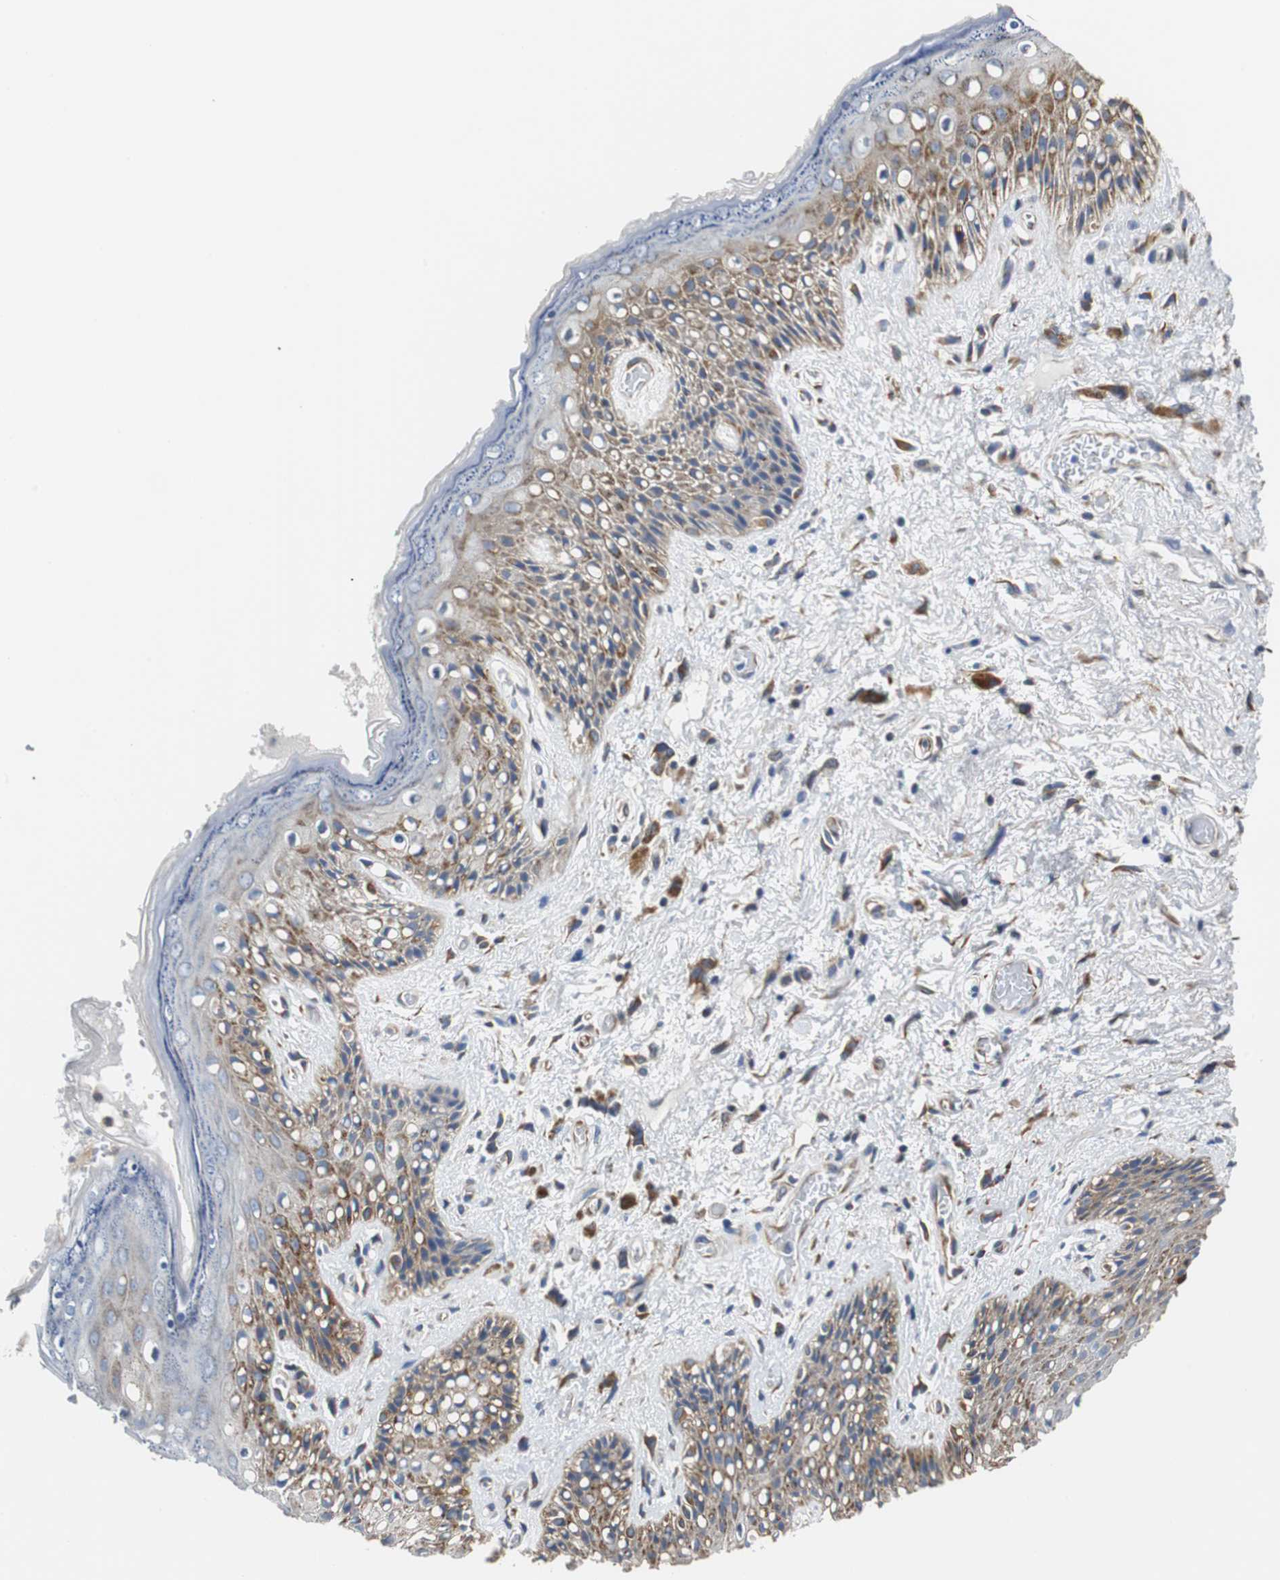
{"staining": {"intensity": "strong", "quantity": ">75%", "location": "cytoplasmic/membranous"}, "tissue": "skin", "cell_type": "Epidermal cells", "image_type": "normal", "snomed": [{"axis": "morphology", "description": "Normal tissue, NOS"}, {"axis": "topography", "description": "Anal"}], "caption": "Human skin stained for a protein (brown) demonstrates strong cytoplasmic/membranous positive expression in about >75% of epidermal cells.", "gene": "PCK1", "patient": {"sex": "female", "age": 46}}